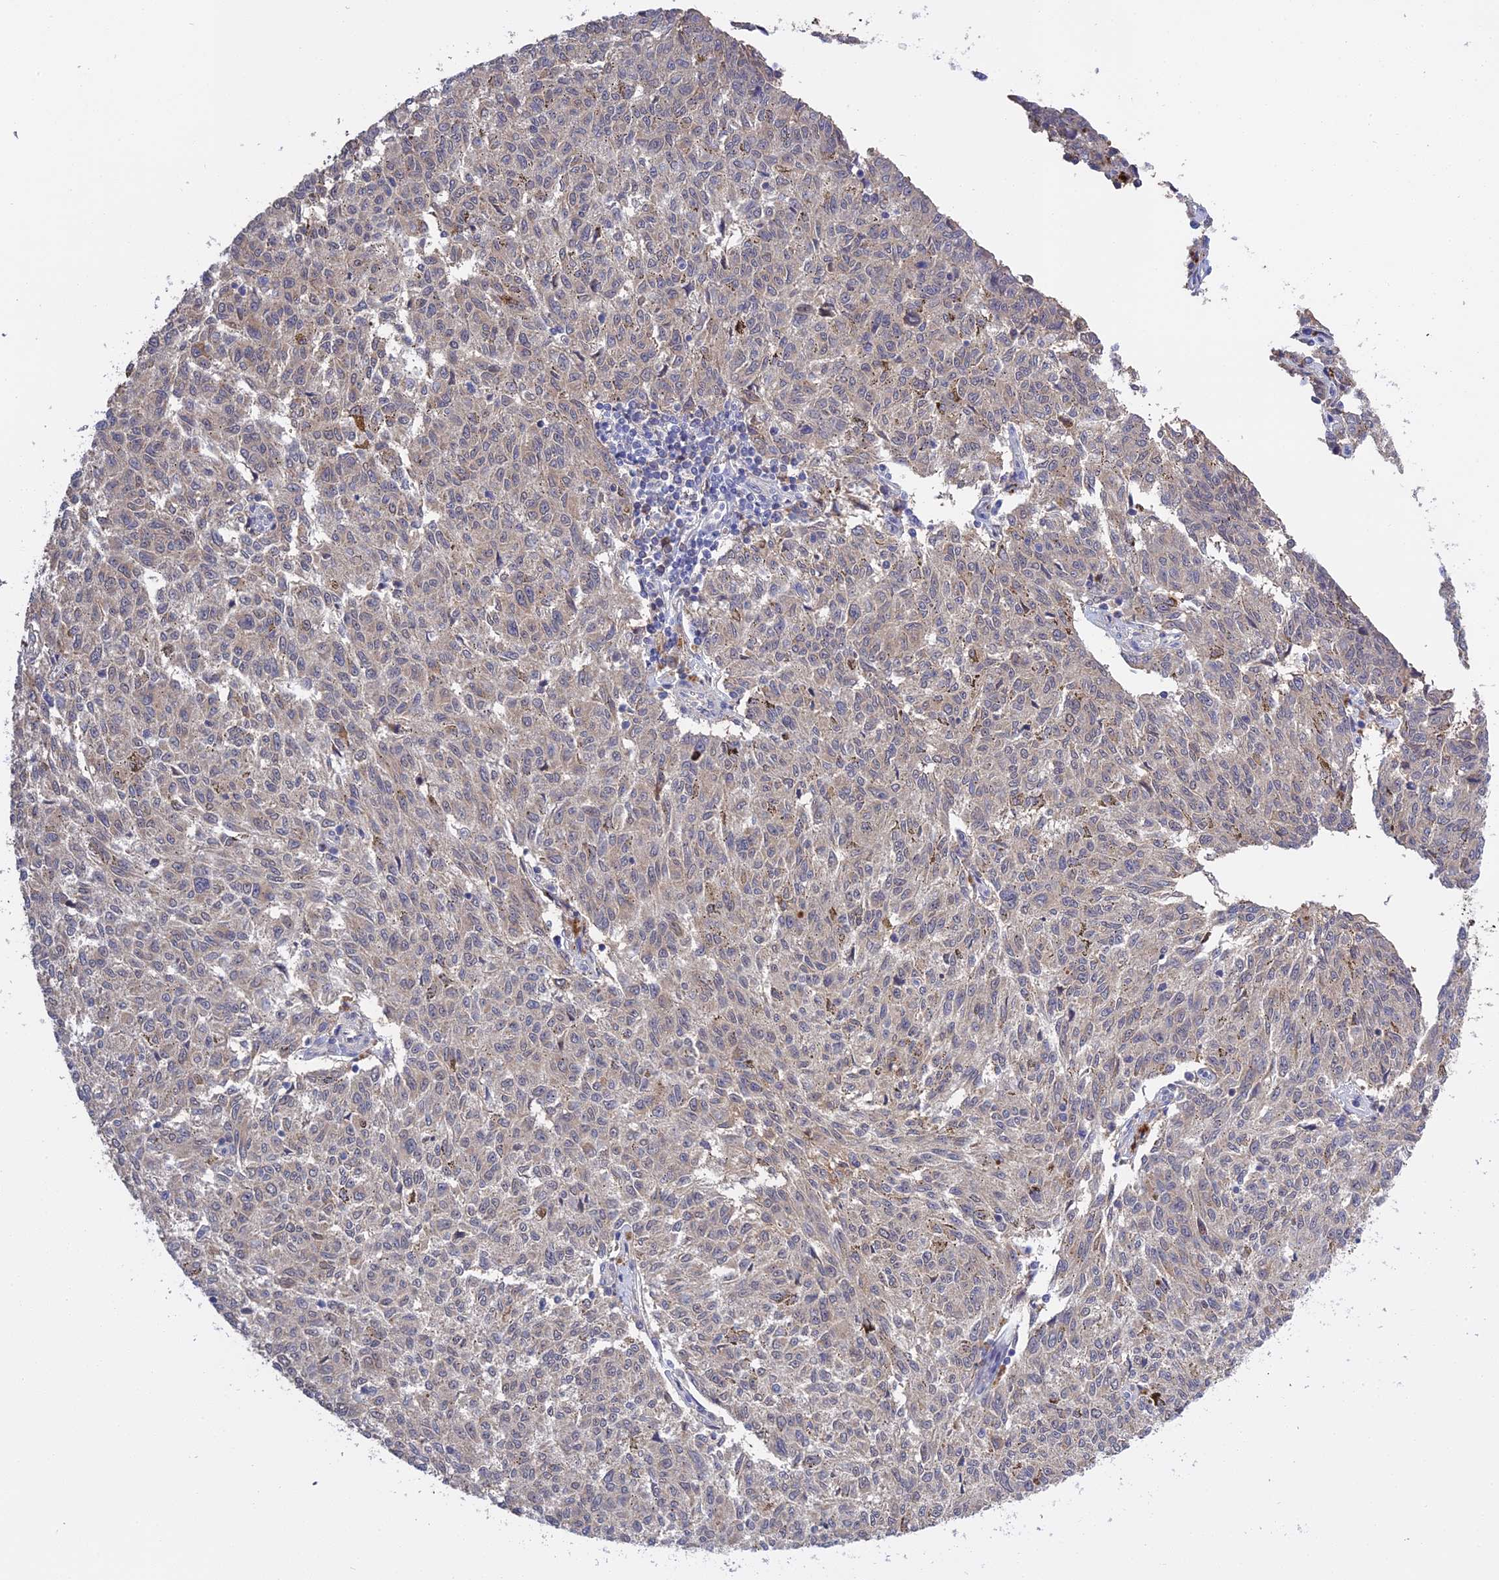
{"staining": {"intensity": "negative", "quantity": "none", "location": "none"}, "tissue": "melanoma", "cell_type": "Tumor cells", "image_type": "cancer", "snomed": [{"axis": "morphology", "description": "Malignant melanoma, NOS"}, {"axis": "topography", "description": "Skin"}], "caption": "Tumor cells show no significant expression in melanoma.", "gene": "PZP", "patient": {"sex": "female", "age": 72}}